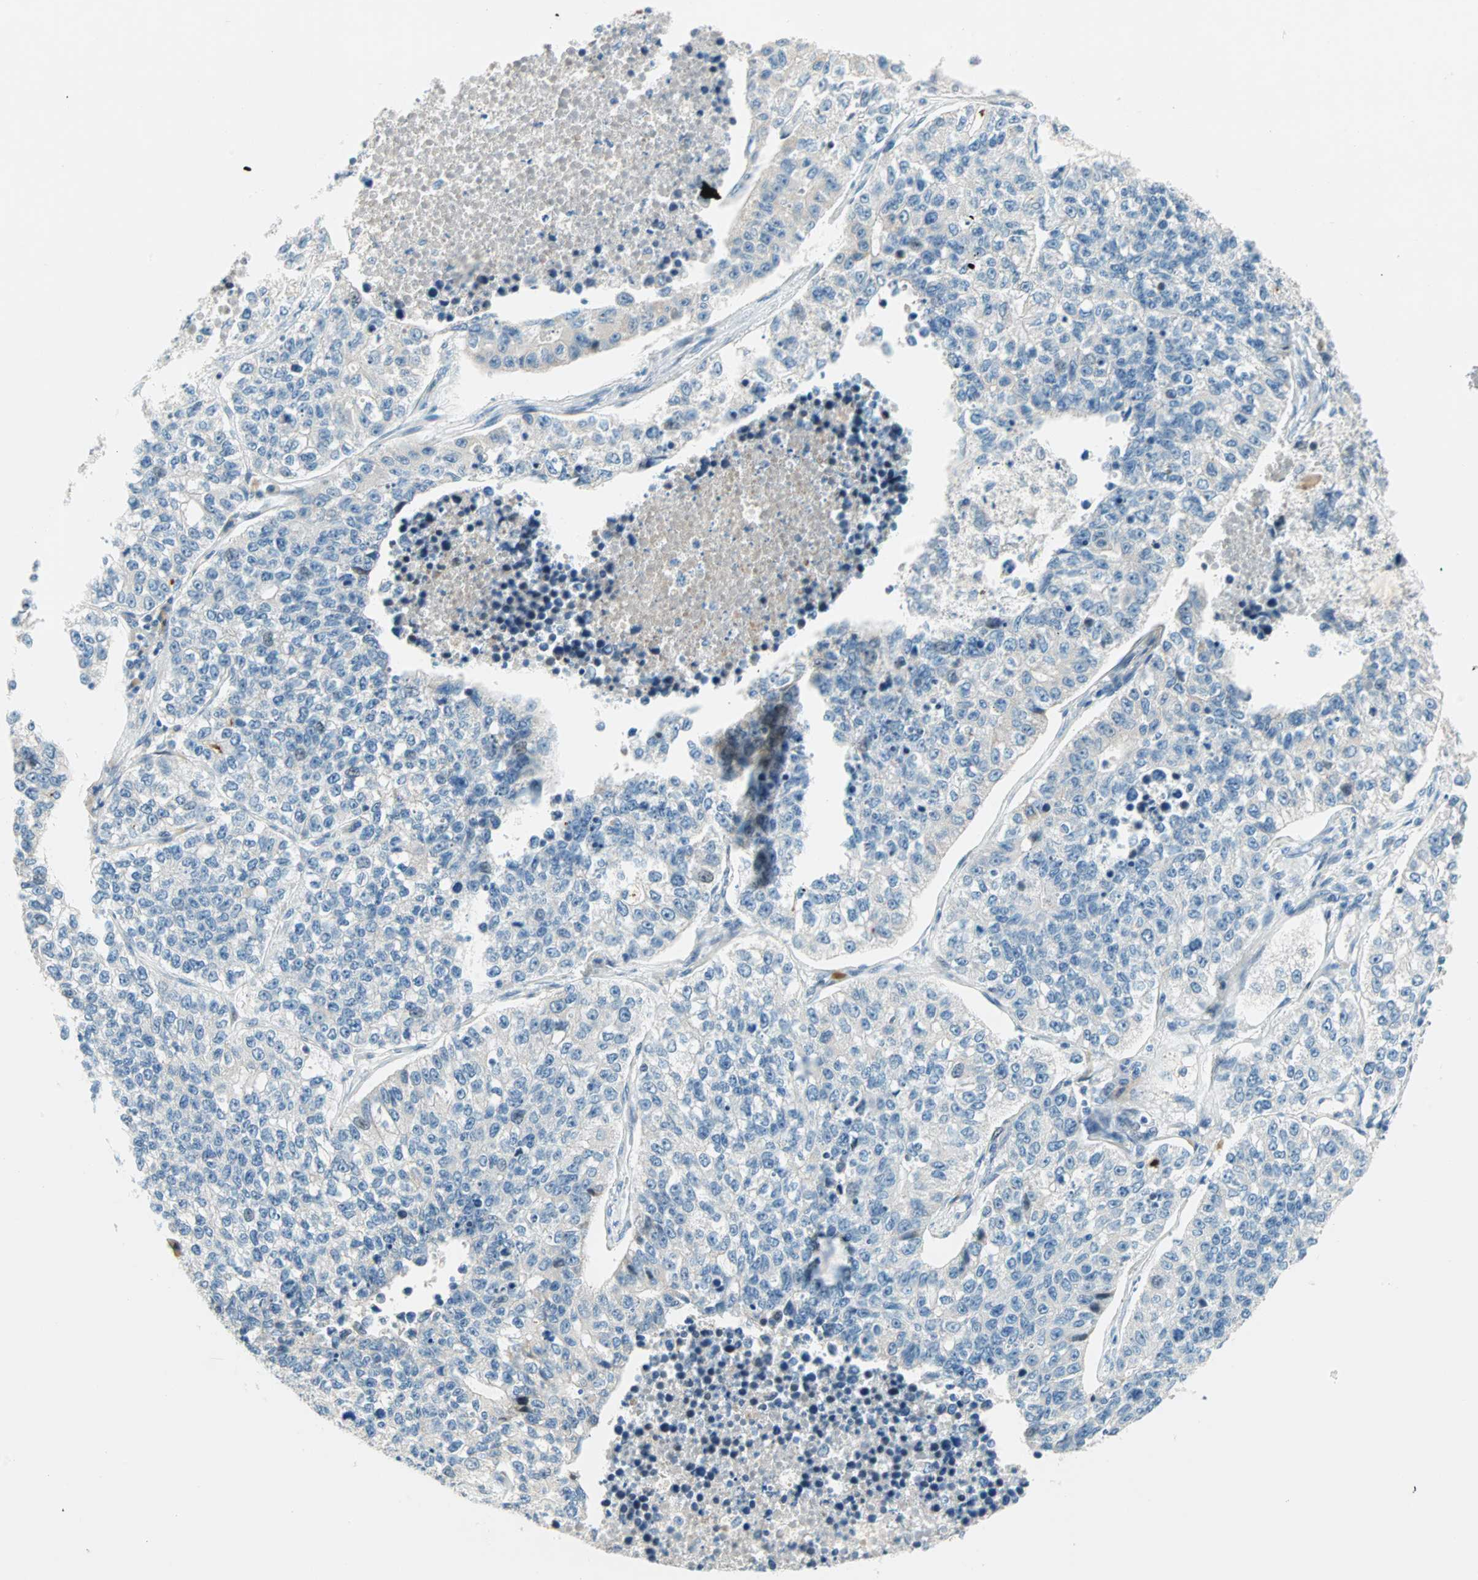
{"staining": {"intensity": "negative", "quantity": "none", "location": "none"}, "tissue": "lung cancer", "cell_type": "Tumor cells", "image_type": "cancer", "snomed": [{"axis": "morphology", "description": "Adenocarcinoma, NOS"}, {"axis": "topography", "description": "Lung"}], "caption": "A micrograph of lung adenocarcinoma stained for a protein shows no brown staining in tumor cells.", "gene": "TMEM163", "patient": {"sex": "male", "age": 49}}